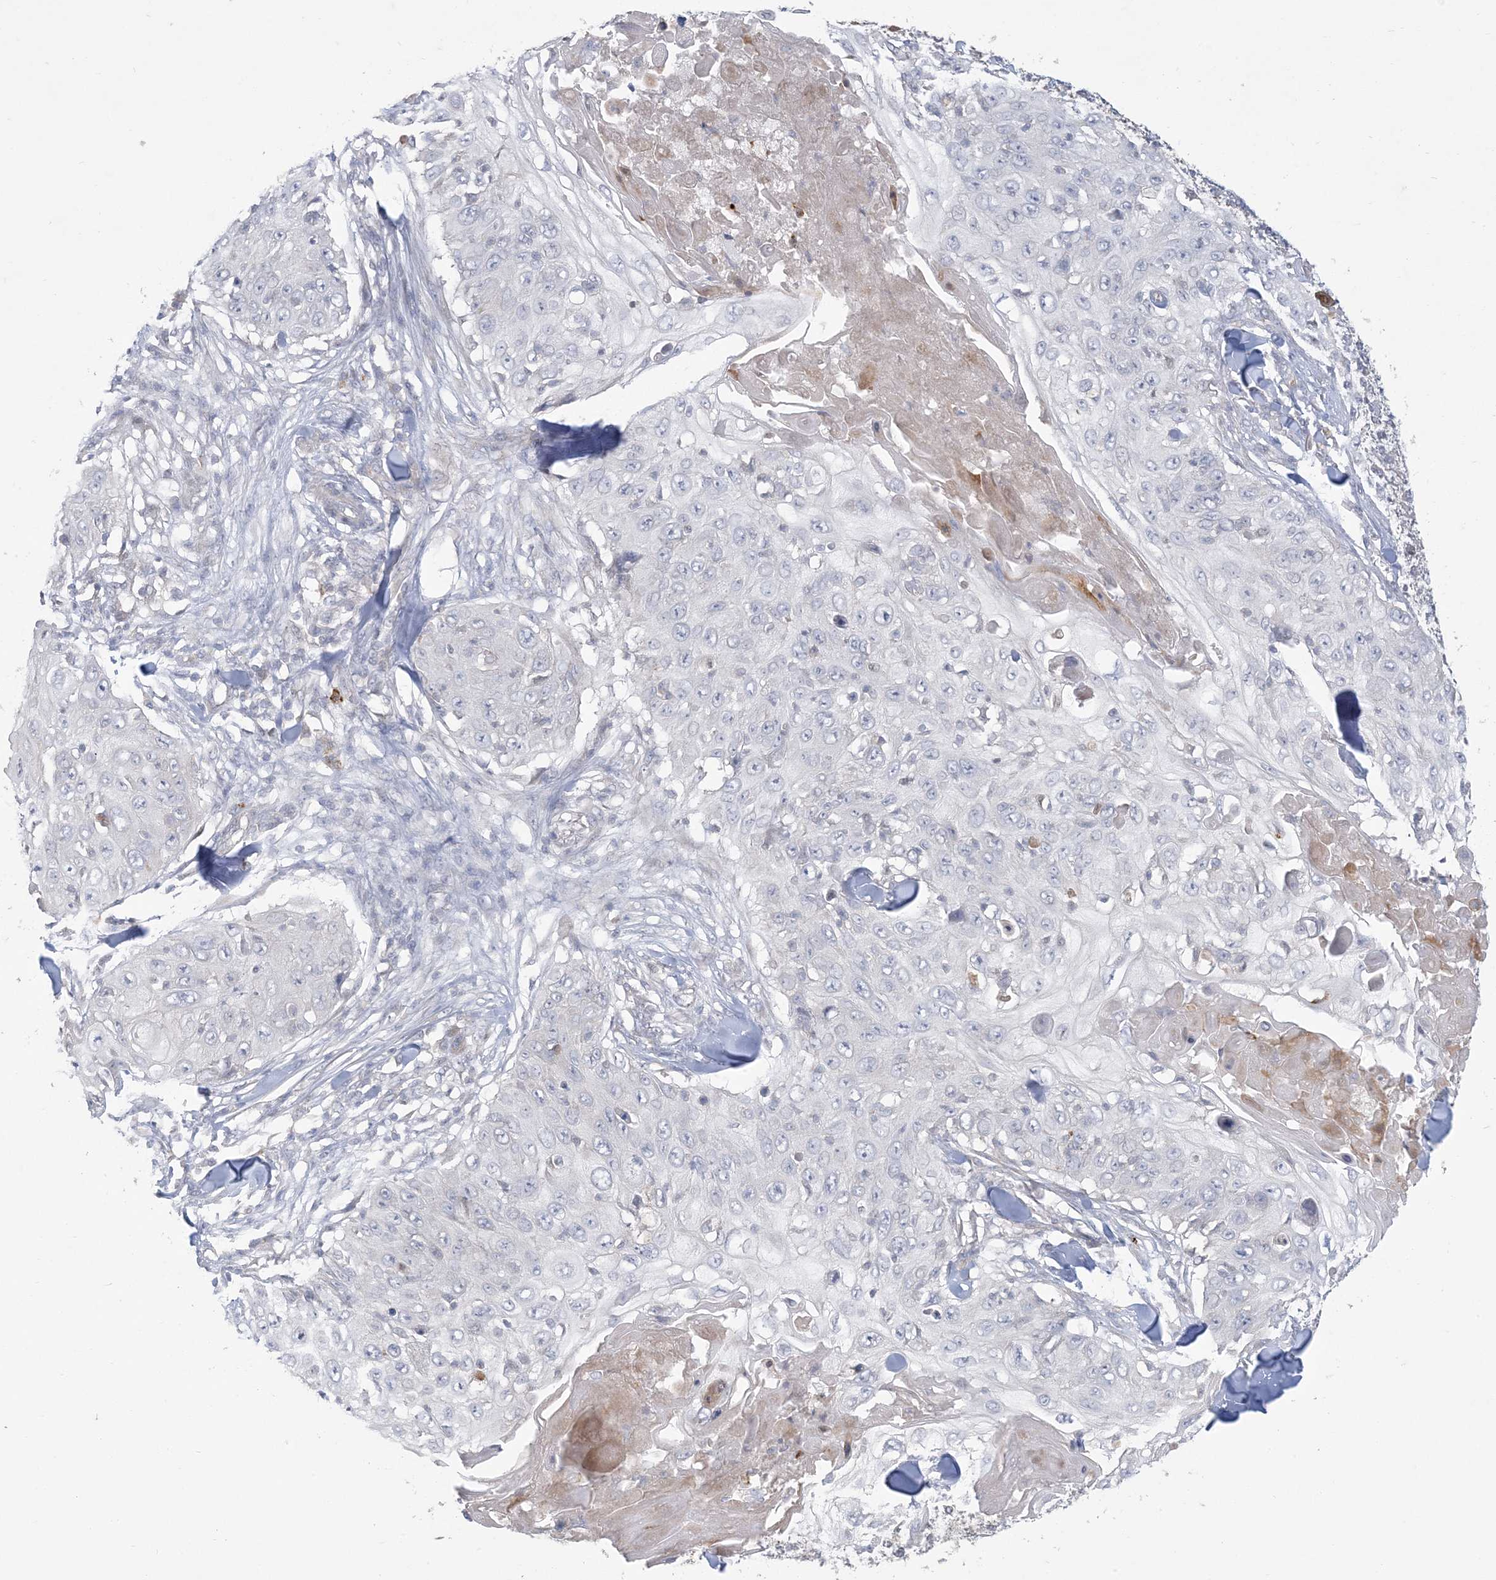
{"staining": {"intensity": "negative", "quantity": "none", "location": "none"}, "tissue": "skin cancer", "cell_type": "Tumor cells", "image_type": "cancer", "snomed": [{"axis": "morphology", "description": "Squamous cell carcinoma, NOS"}, {"axis": "topography", "description": "Skin"}], "caption": "Tumor cells are negative for protein expression in human skin cancer.", "gene": "KIF3A", "patient": {"sex": "male", "age": 86}}